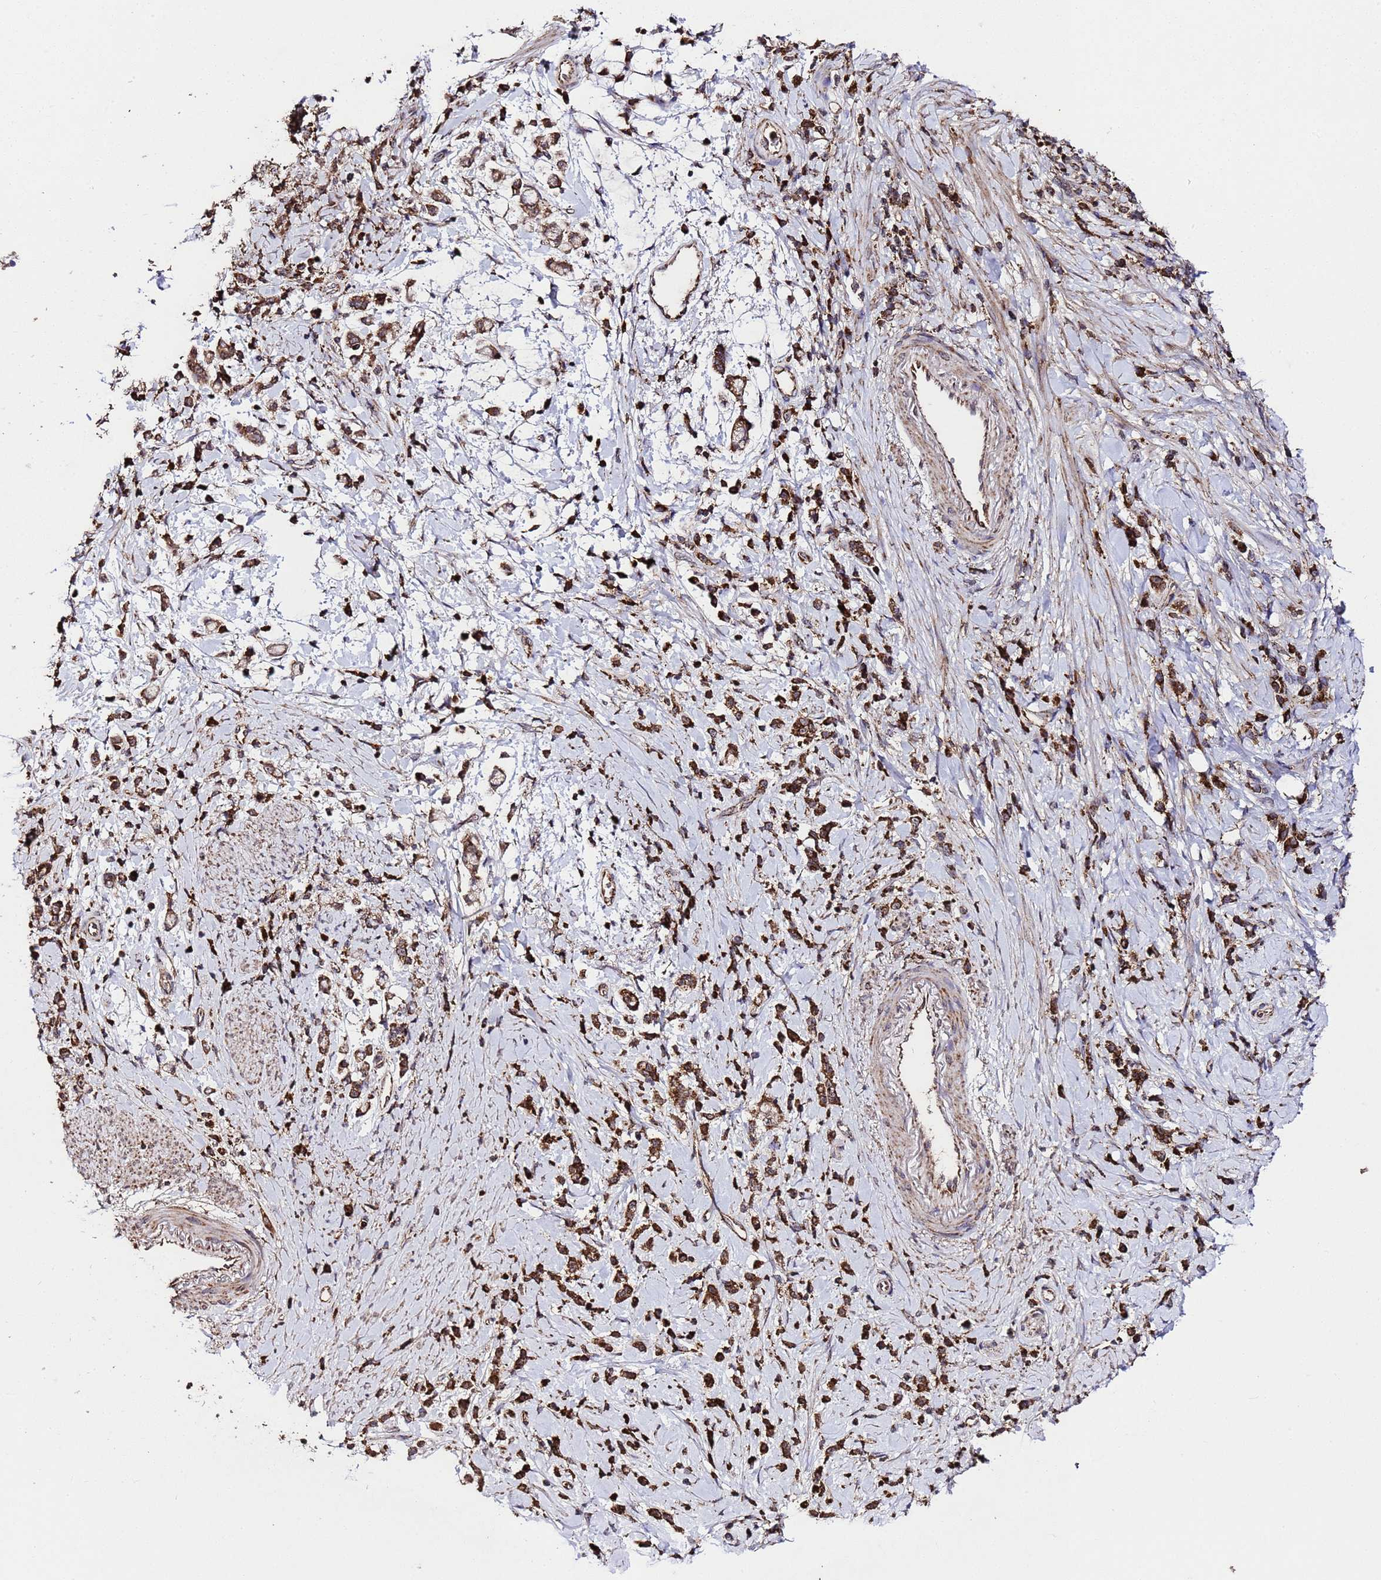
{"staining": {"intensity": "strong", "quantity": ">75%", "location": "cytoplasmic/membranous"}, "tissue": "stomach cancer", "cell_type": "Tumor cells", "image_type": "cancer", "snomed": [{"axis": "morphology", "description": "Adenocarcinoma, NOS"}, {"axis": "topography", "description": "Stomach"}], "caption": "Immunohistochemistry (DAB) staining of stomach cancer (adenocarcinoma) exhibits strong cytoplasmic/membranous protein expression in approximately >75% of tumor cells.", "gene": "HSPBAP1", "patient": {"sex": "female", "age": 60}}